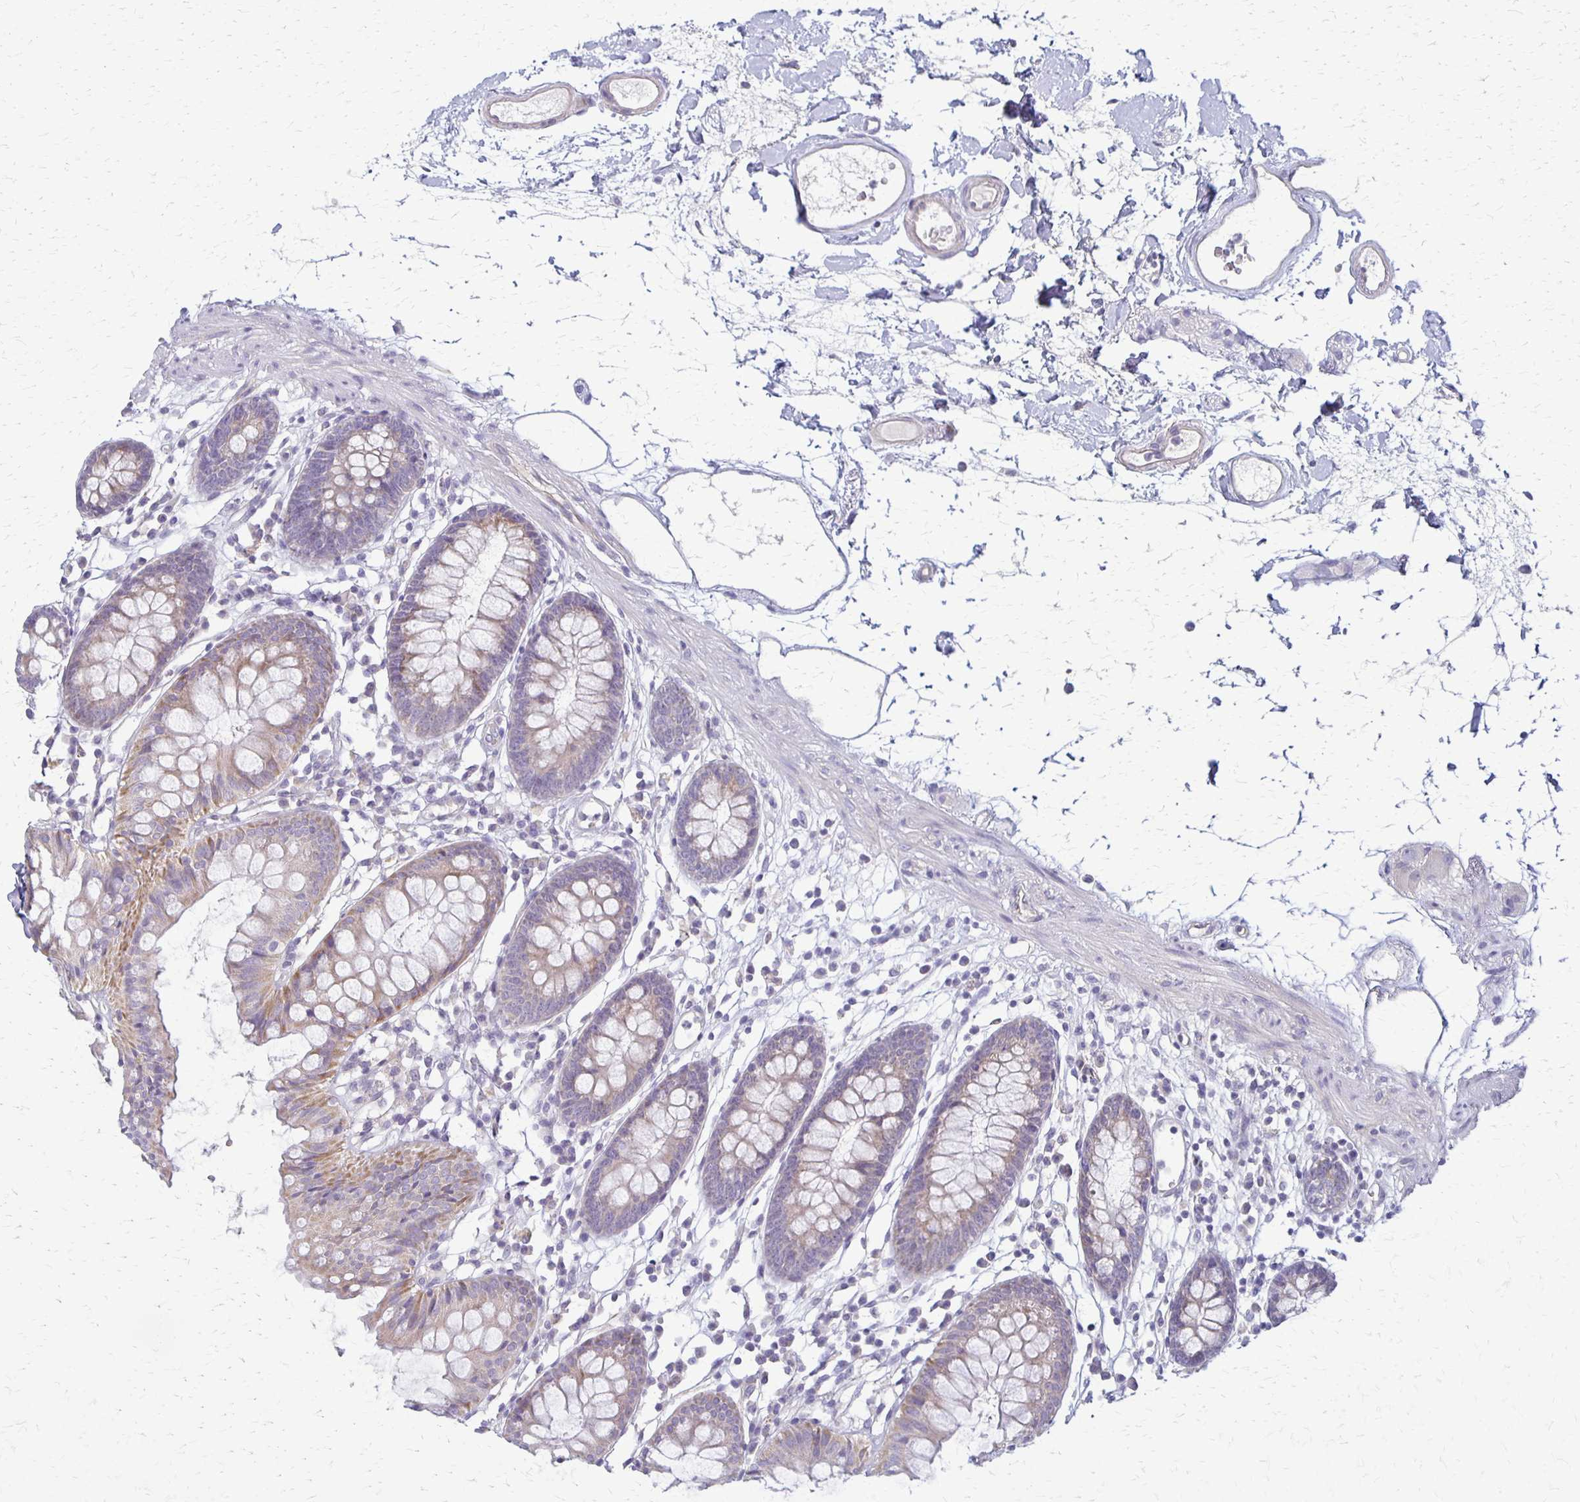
{"staining": {"intensity": "weak", "quantity": "<25%", "location": "cytoplasmic/membranous"}, "tissue": "colon", "cell_type": "Endothelial cells", "image_type": "normal", "snomed": [{"axis": "morphology", "description": "Normal tissue, NOS"}, {"axis": "topography", "description": "Colon"}], "caption": "Endothelial cells are negative for protein expression in normal human colon. The staining is performed using DAB (3,3'-diaminobenzidine) brown chromogen with nuclei counter-stained in using hematoxylin.", "gene": "RHOC", "patient": {"sex": "female", "age": 84}}